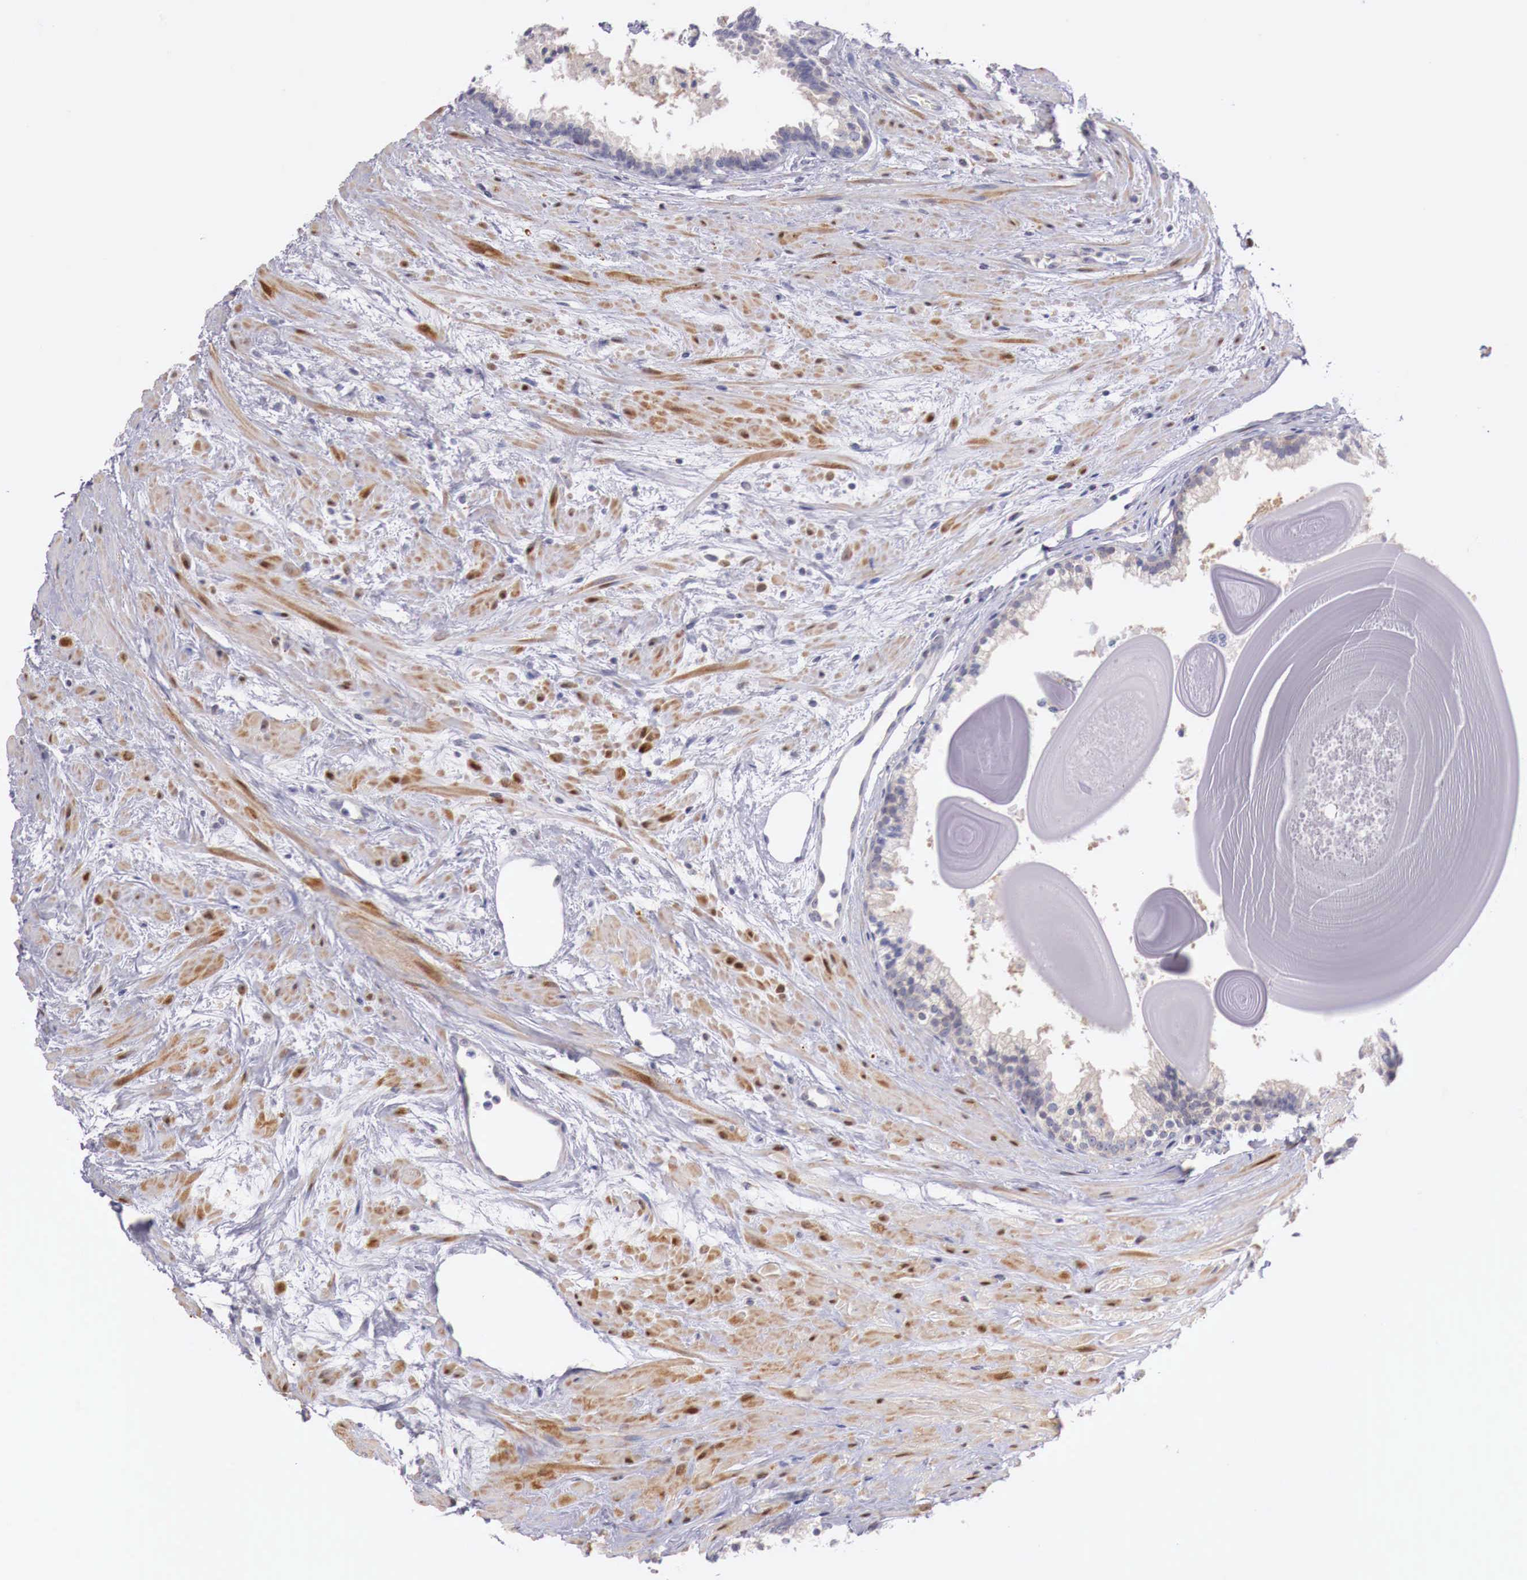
{"staining": {"intensity": "negative", "quantity": "none", "location": "none"}, "tissue": "prostate", "cell_type": "Glandular cells", "image_type": "normal", "snomed": [{"axis": "morphology", "description": "Normal tissue, NOS"}, {"axis": "topography", "description": "Prostate"}], "caption": "Immunohistochemistry of benign prostate reveals no staining in glandular cells. (DAB (3,3'-diaminobenzidine) immunohistochemistry (IHC), high magnification).", "gene": "CLCN5", "patient": {"sex": "male", "age": 65}}